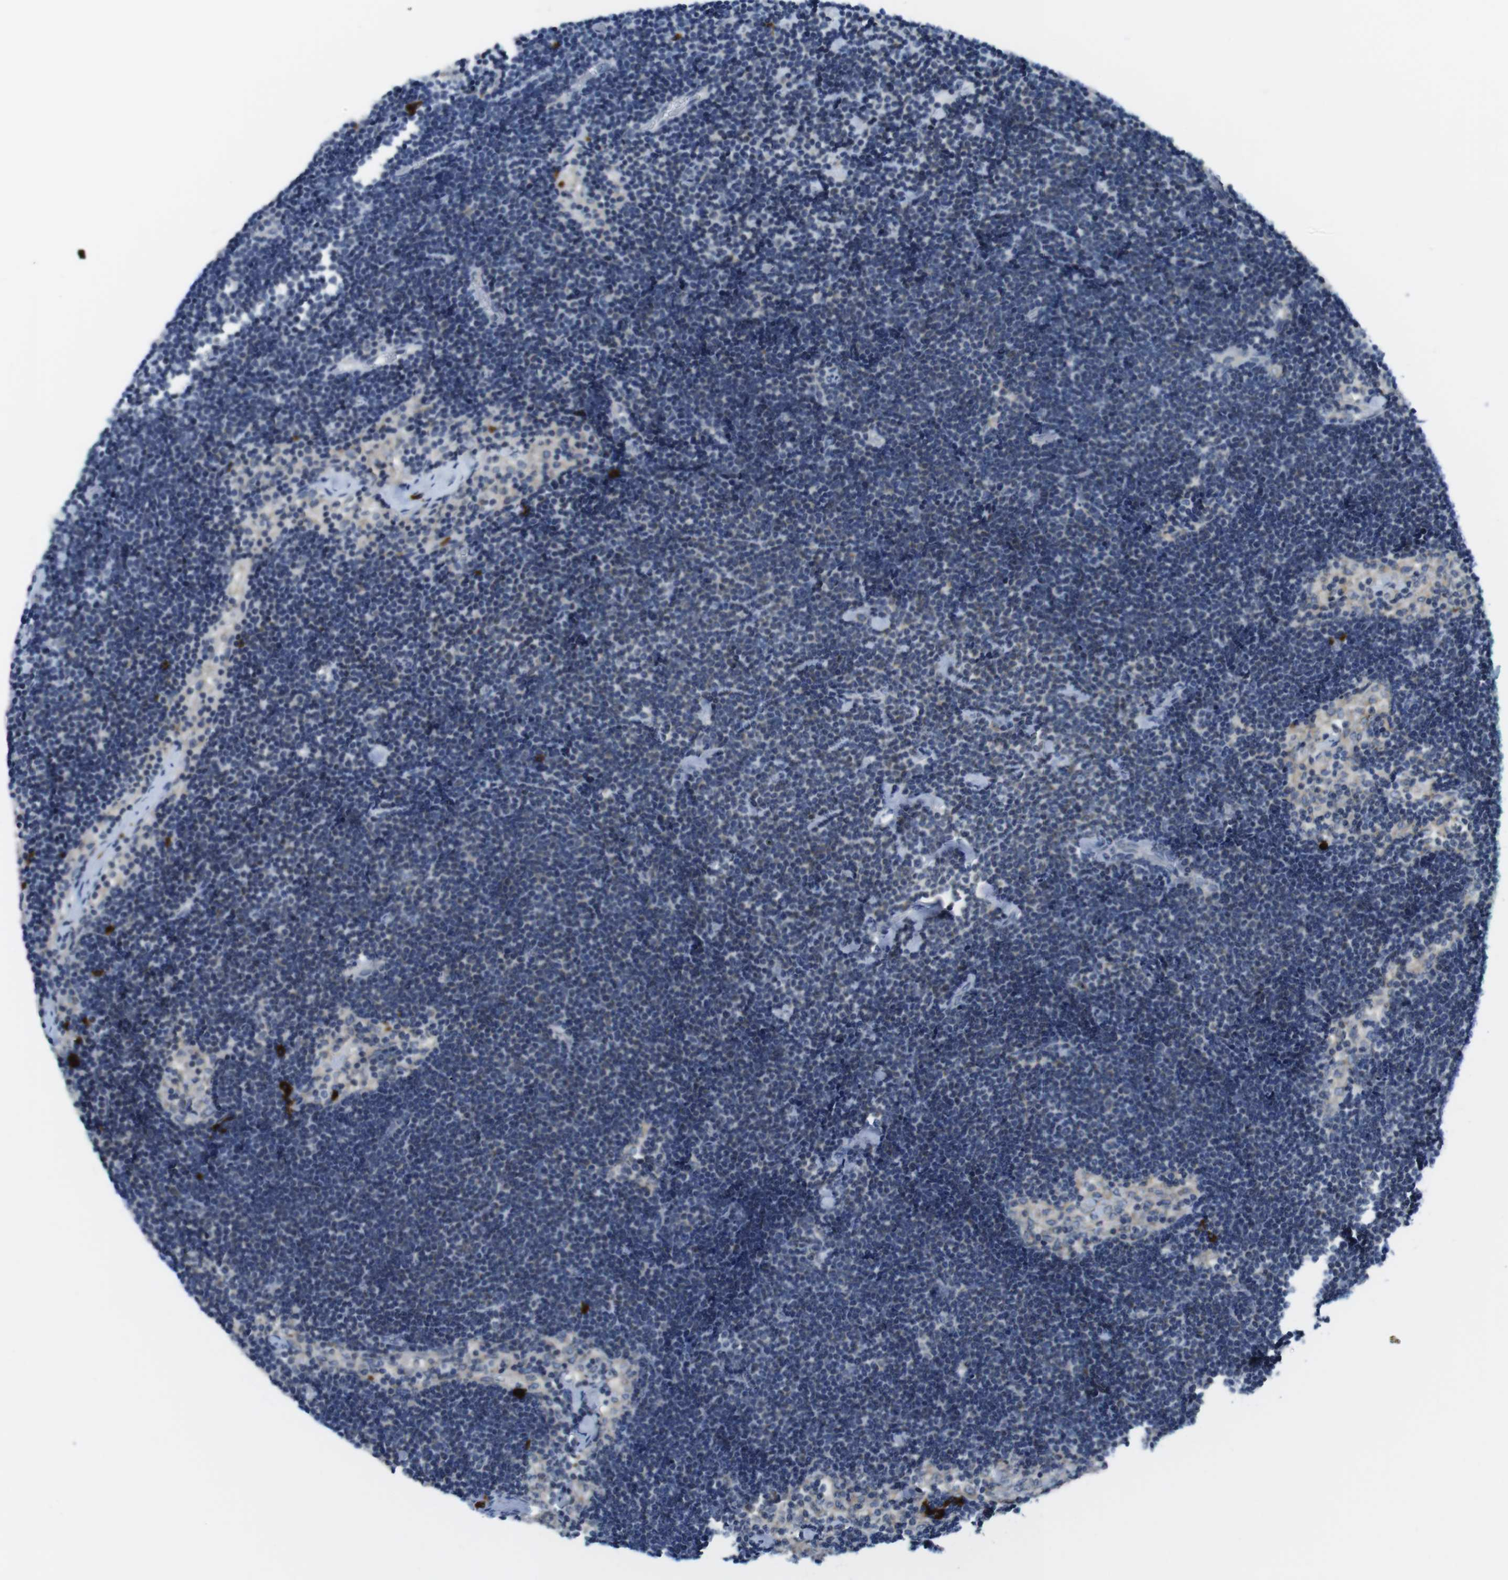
{"staining": {"intensity": "negative", "quantity": "none", "location": "none"}, "tissue": "lymph node", "cell_type": "Germinal center cells", "image_type": "normal", "snomed": [{"axis": "morphology", "description": "Normal tissue, NOS"}, {"axis": "topography", "description": "Lymph node"}], "caption": "Germinal center cells show no significant protein staining in unremarkable lymph node. Brightfield microscopy of immunohistochemistry (IHC) stained with DAB (brown) and hematoxylin (blue), captured at high magnification.", "gene": "CLPTM1L", "patient": {"sex": "male", "age": 63}}